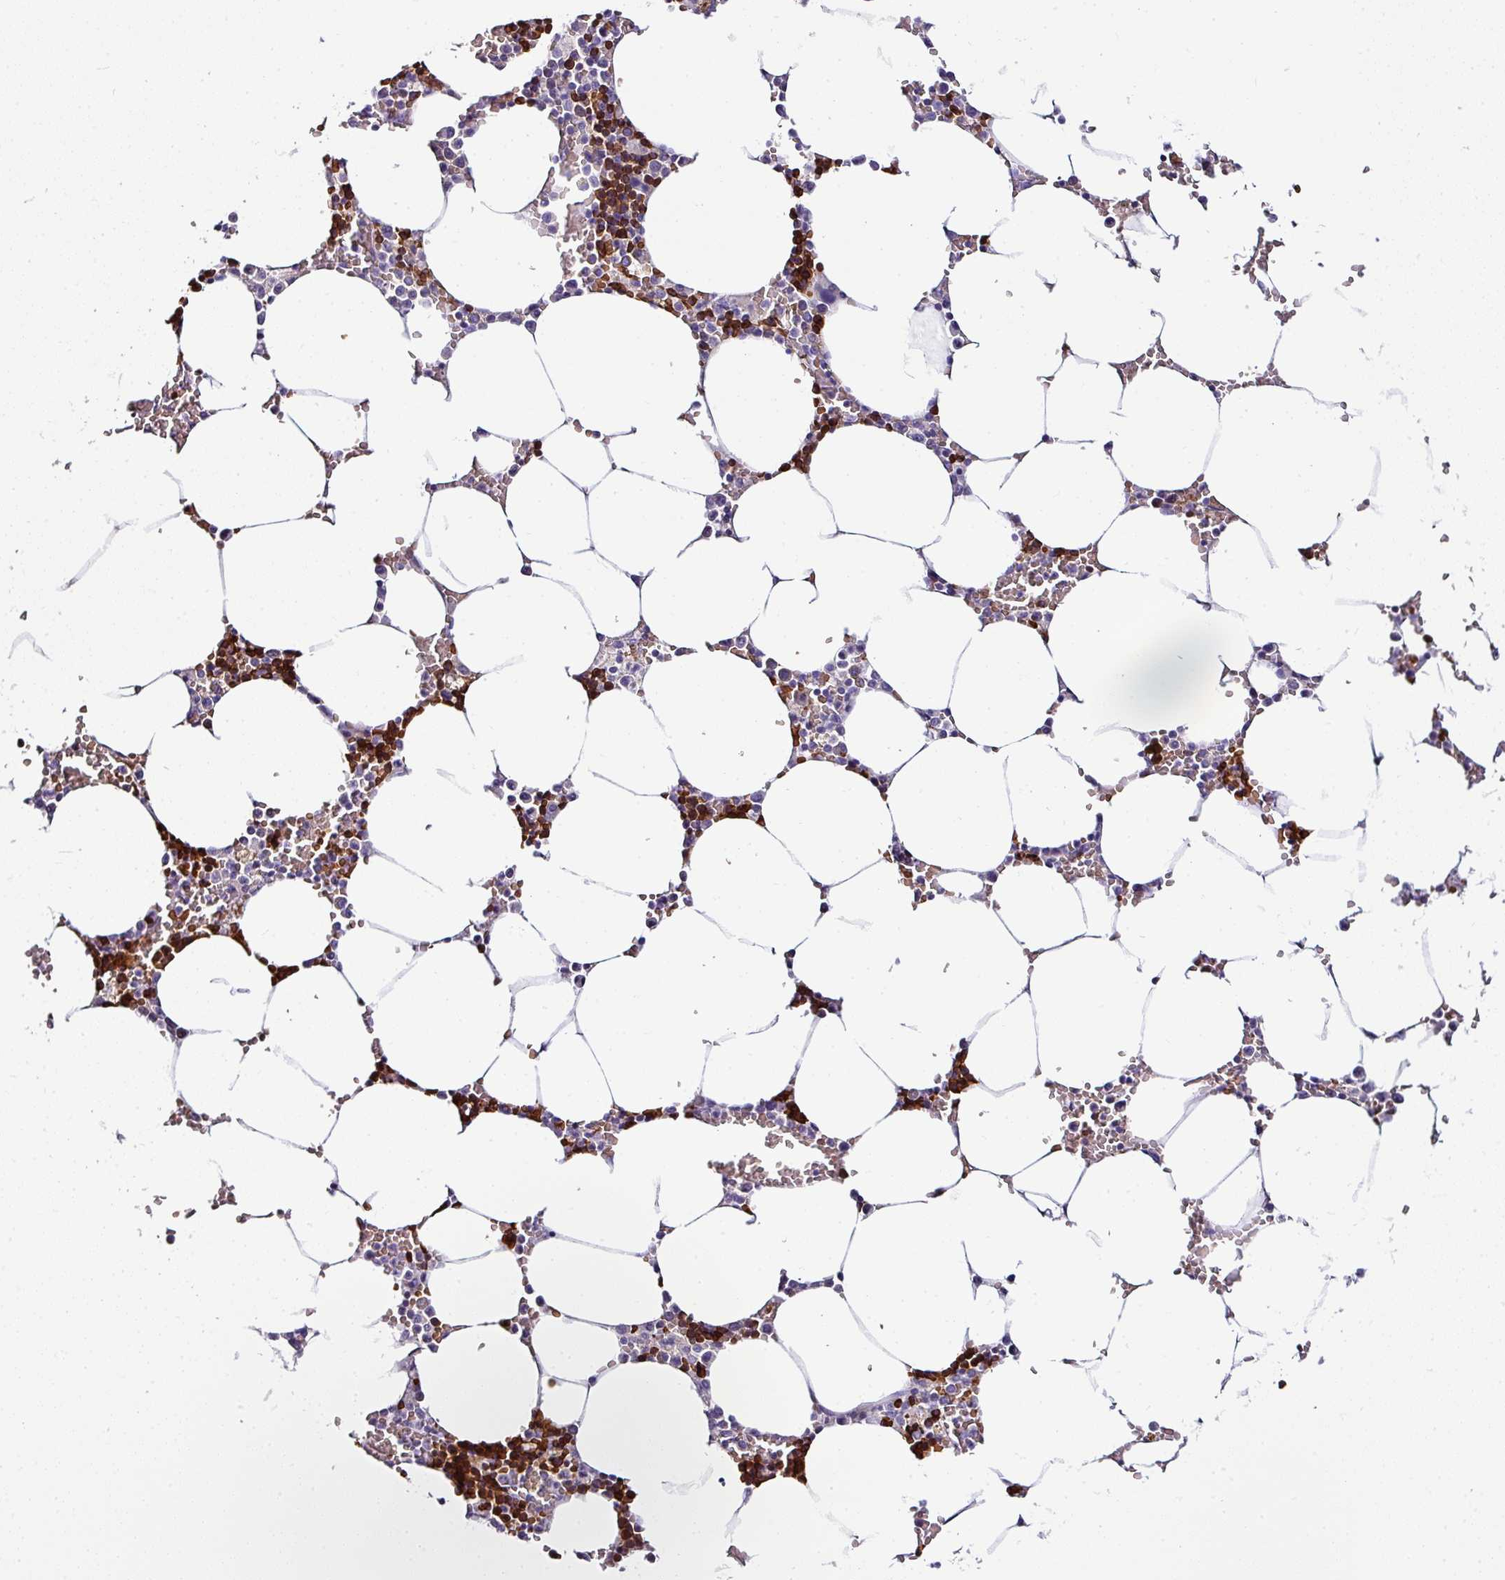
{"staining": {"intensity": "strong", "quantity": "<25%", "location": "cytoplasmic/membranous"}, "tissue": "bone marrow", "cell_type": "Hematopoietic cells", "image_type": "normal", "snomed": [{"axis": "morphology", "description": "Normal tissue, NOS"}, {"axis": "topography", "description": "Bone marrow"}], "caption": "Strong cytoplasmic/membranous staining for a protein is appreciated in about <25% of hematopoietic cells of normal bone marrow using immunohistochemistry (IHC).", "gene": "NAPSA", "patient": {"sex": "male", "age": 70}}